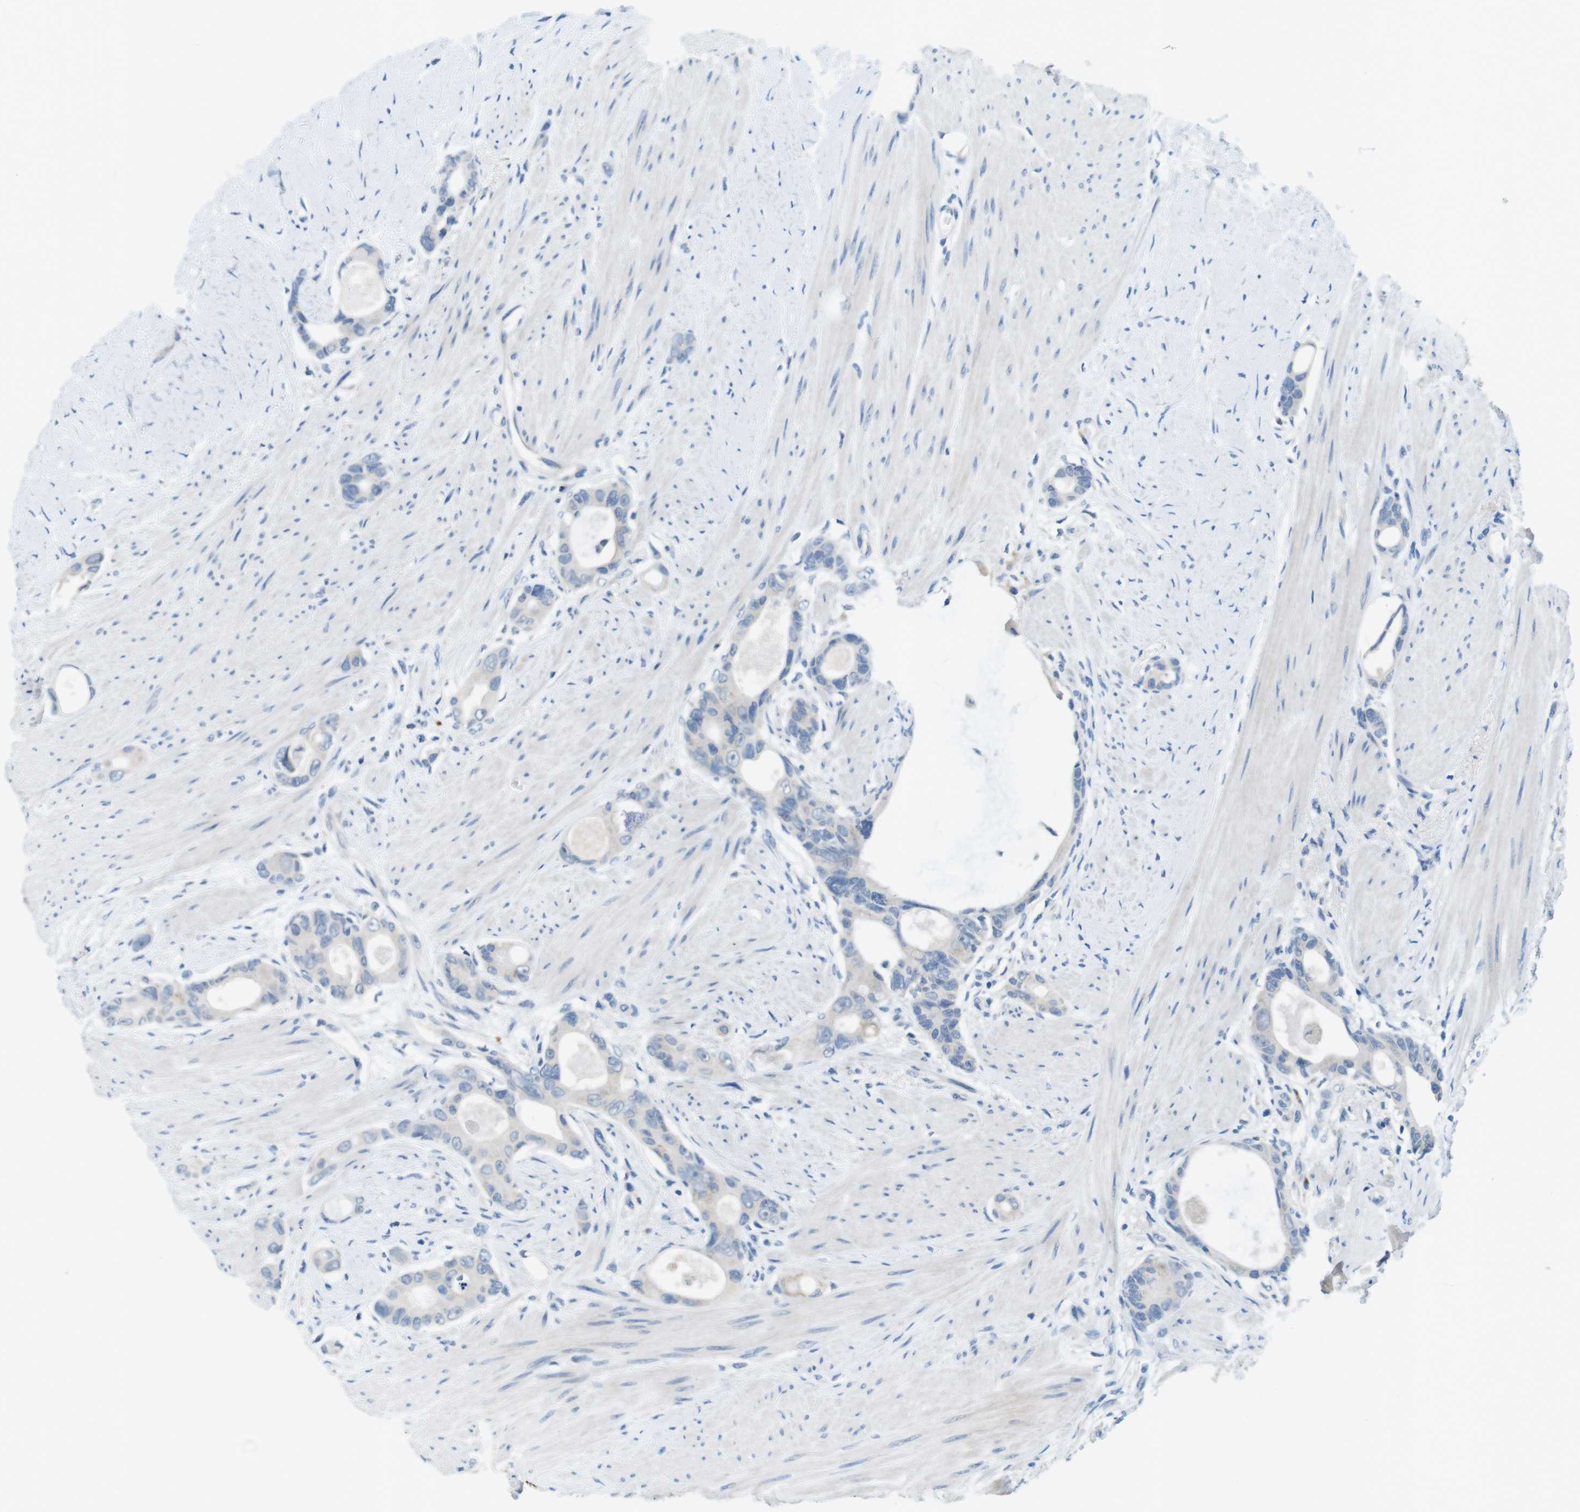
{"staining": {"intensity": "negative", "quantity": "none", "location": "none"}, "tissue": "colorectal cancer", "cell_type": "Tumor cells", "image_type": "cancer", "snomed": [{"axis": "morphology", "description": "Adenocarcinoma, NOS"}, {"axis": "topography", "description": "Rectum"}], "caption": "Immunohistochemistry of colorectal adenocarcinoma shows no positivity in tumor cells. (Stains: DAB (3,3'-diaminobenzidine) IHC with hematoxylin counter stain, Microscopy: brightfield microscopy at high magnification).", "gene": "SLC35A3", "patient": {"sex": "male", "age": 51}}